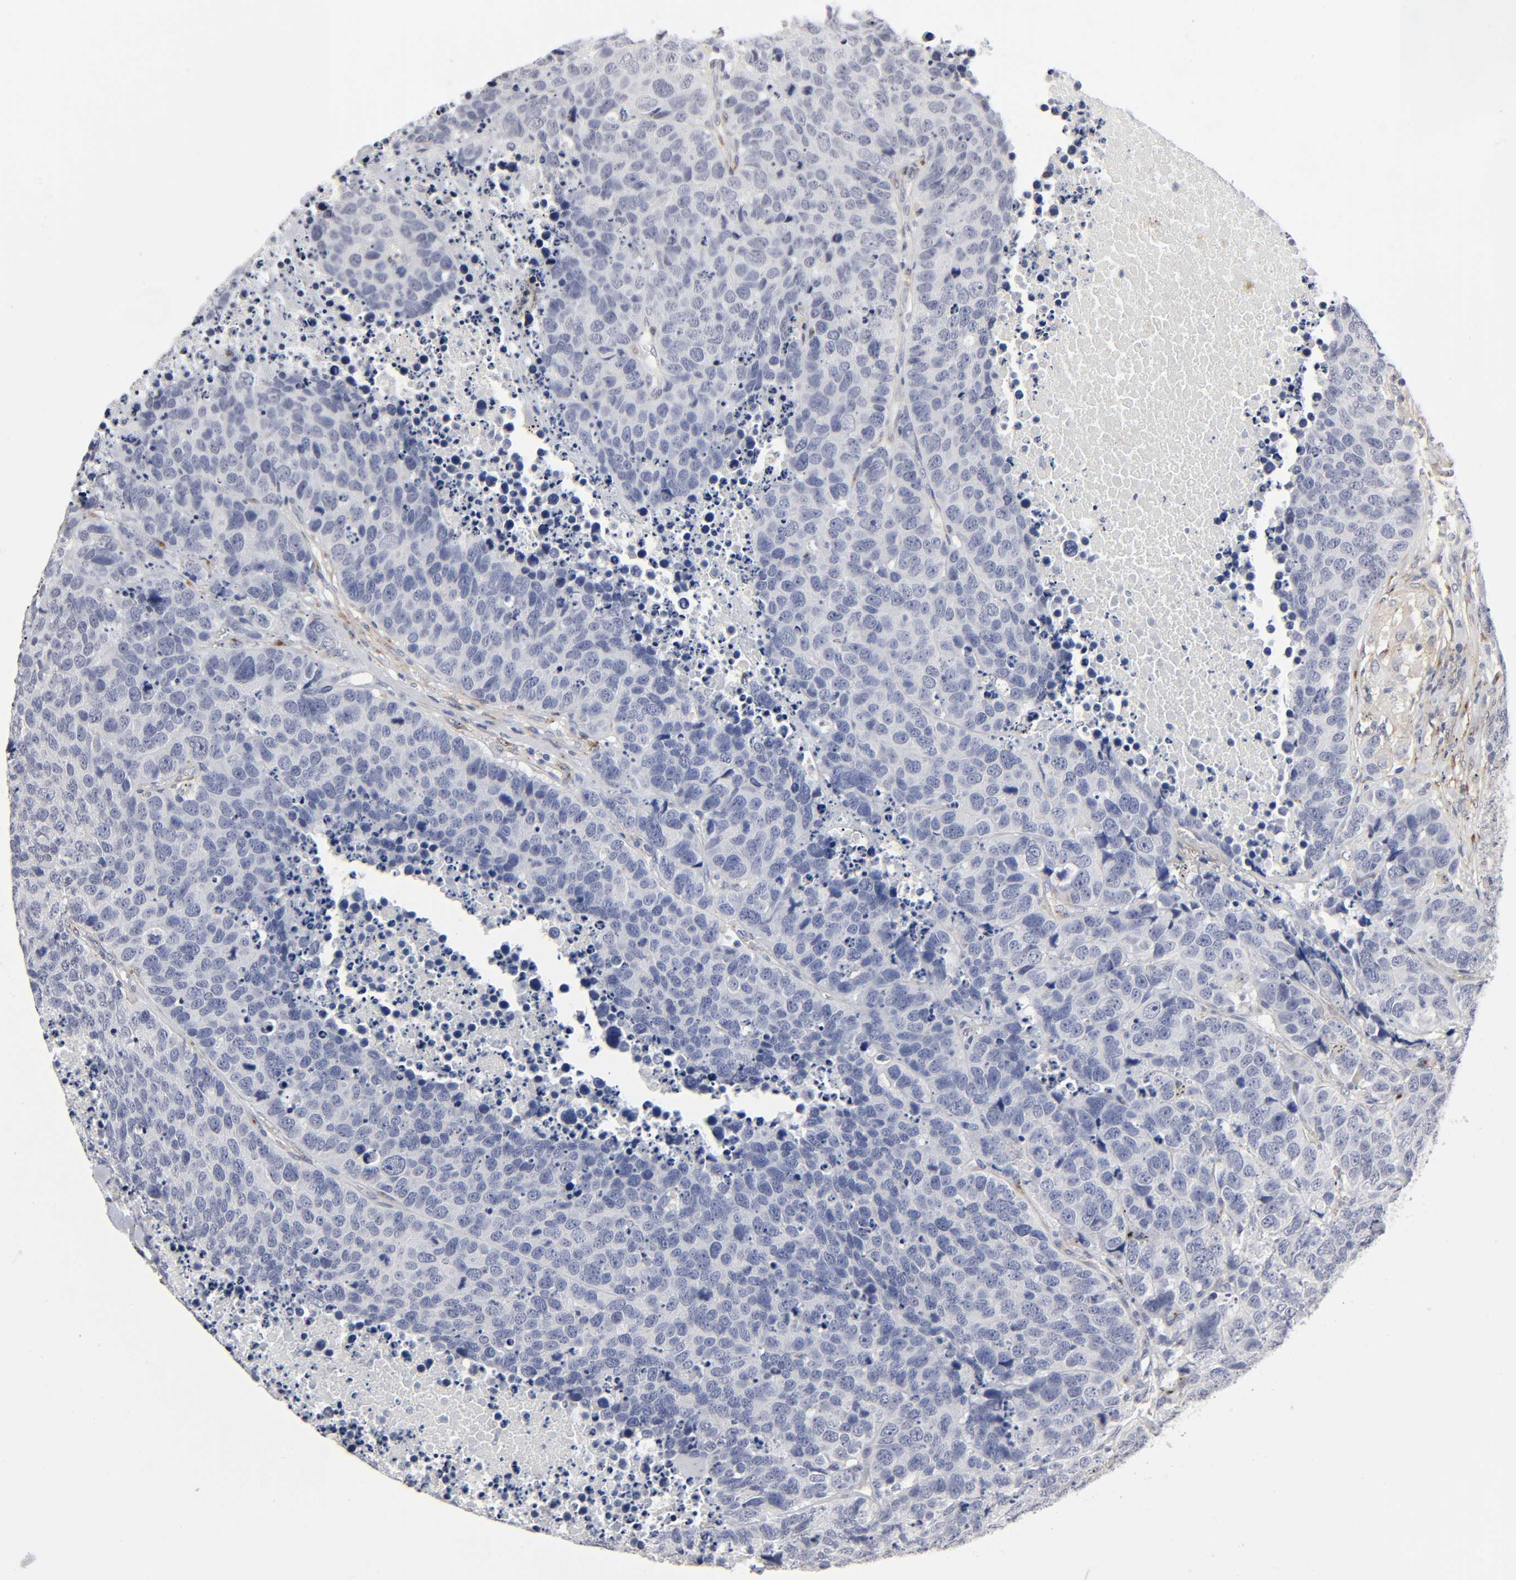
{"staining": {"intensity": "negative", "quantity": "none", "location": "none"}, "tissue": "carcinoid", "cell_type": "Tumor cells", "image_type": "cancer", "snomed": [{"axis": "morphology", "description": "Carcinoid, malignant, NOS"}, {"axis": "topography", "description": "Lung"}], "caption": "Tumor cells are negative for brown protein staining in carcinoid. (DAB IHC with hematoxylin counter stain).", "gene": "LRP1", "patient": {"sex": "male", "age": 60}}